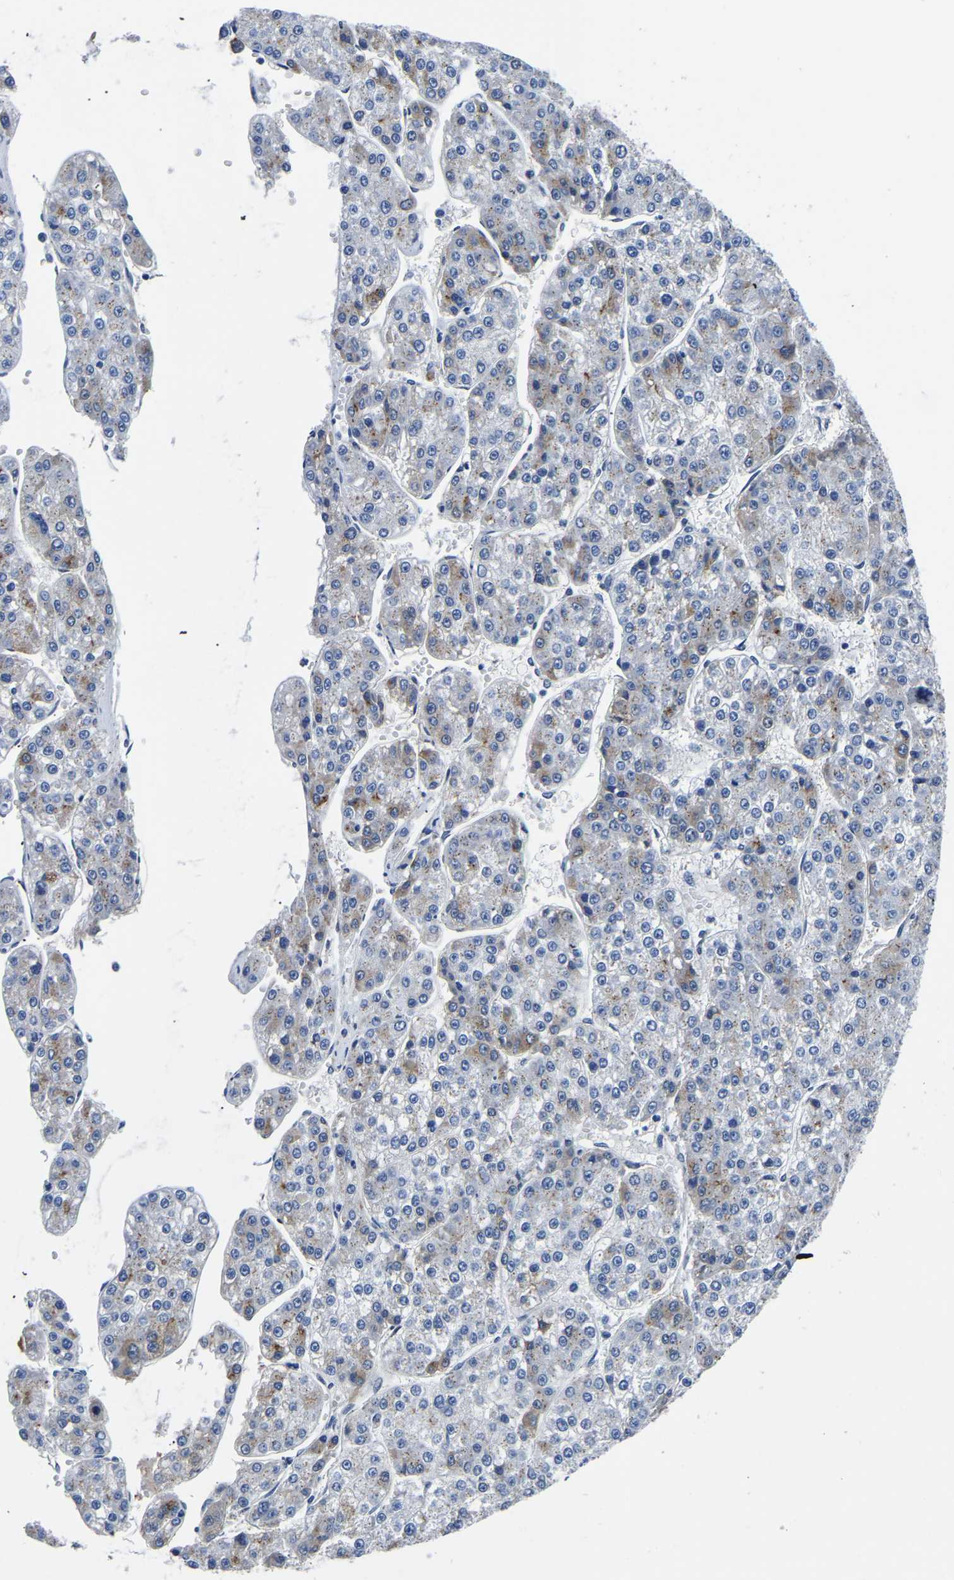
{"staining": {"intensity": "weak", "quantity": "<25%", "location": "cytoplasmic/membranous"}, "tissue": "liver cancer", "cell_type": "Tumor cells", "image_type": "cancer", "snomed": [{"axis": "morphology", "description": "Carcinoma, Hepatocellular, NOS"}, {"axis": "topography", "description": "Liver"}], "caption": "The immunohistochemistry micrograph has no significant positivity in tumor cells of liver hepatocellular carcinoma tissue.", "gene": "TFG", "patient": {"sex": "female", "age": 73}}